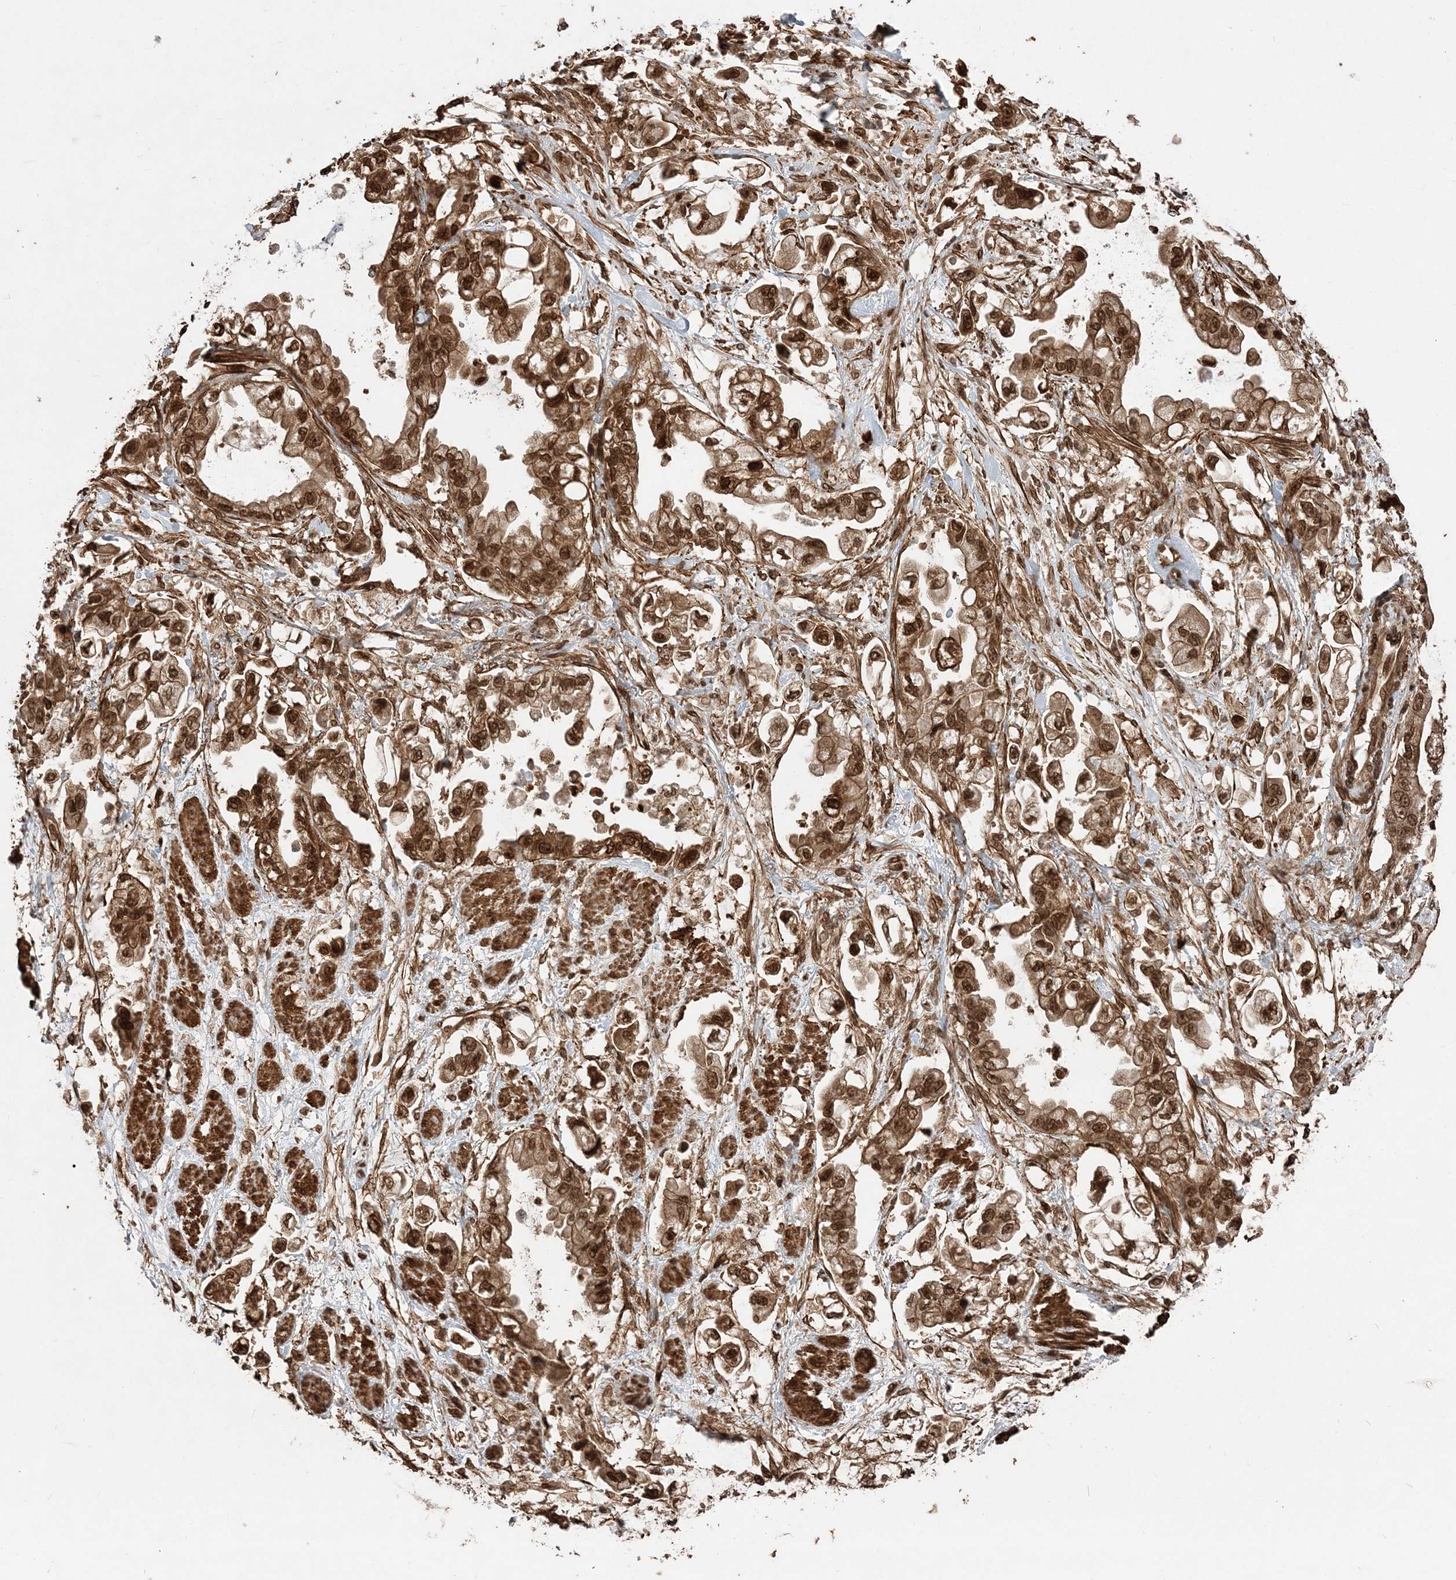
{"staining": {"intensity": "strong", "quantity": ">75%", "location": "cytoplasmic/membranous,nuclear"}, "tissue": "stomach cancer", "cell_type": "Tumor cells", "image_type": "cancer", "snomed": [{"axis": "morphology", "description": "Adenocarcinoma, NOS"}, {"axis": "topography", "description": "Stomach"}], "caption": "Immunohistochemistry micrograph of stomach adenocarcinoma stained for a protein (brown), which reveals high levels of strong cytoplasmic/membranous and nuclear expression in about >75% of tumor cells.", "gene": "ETAA1", "patient": {"sex": "male", "age": 62}}